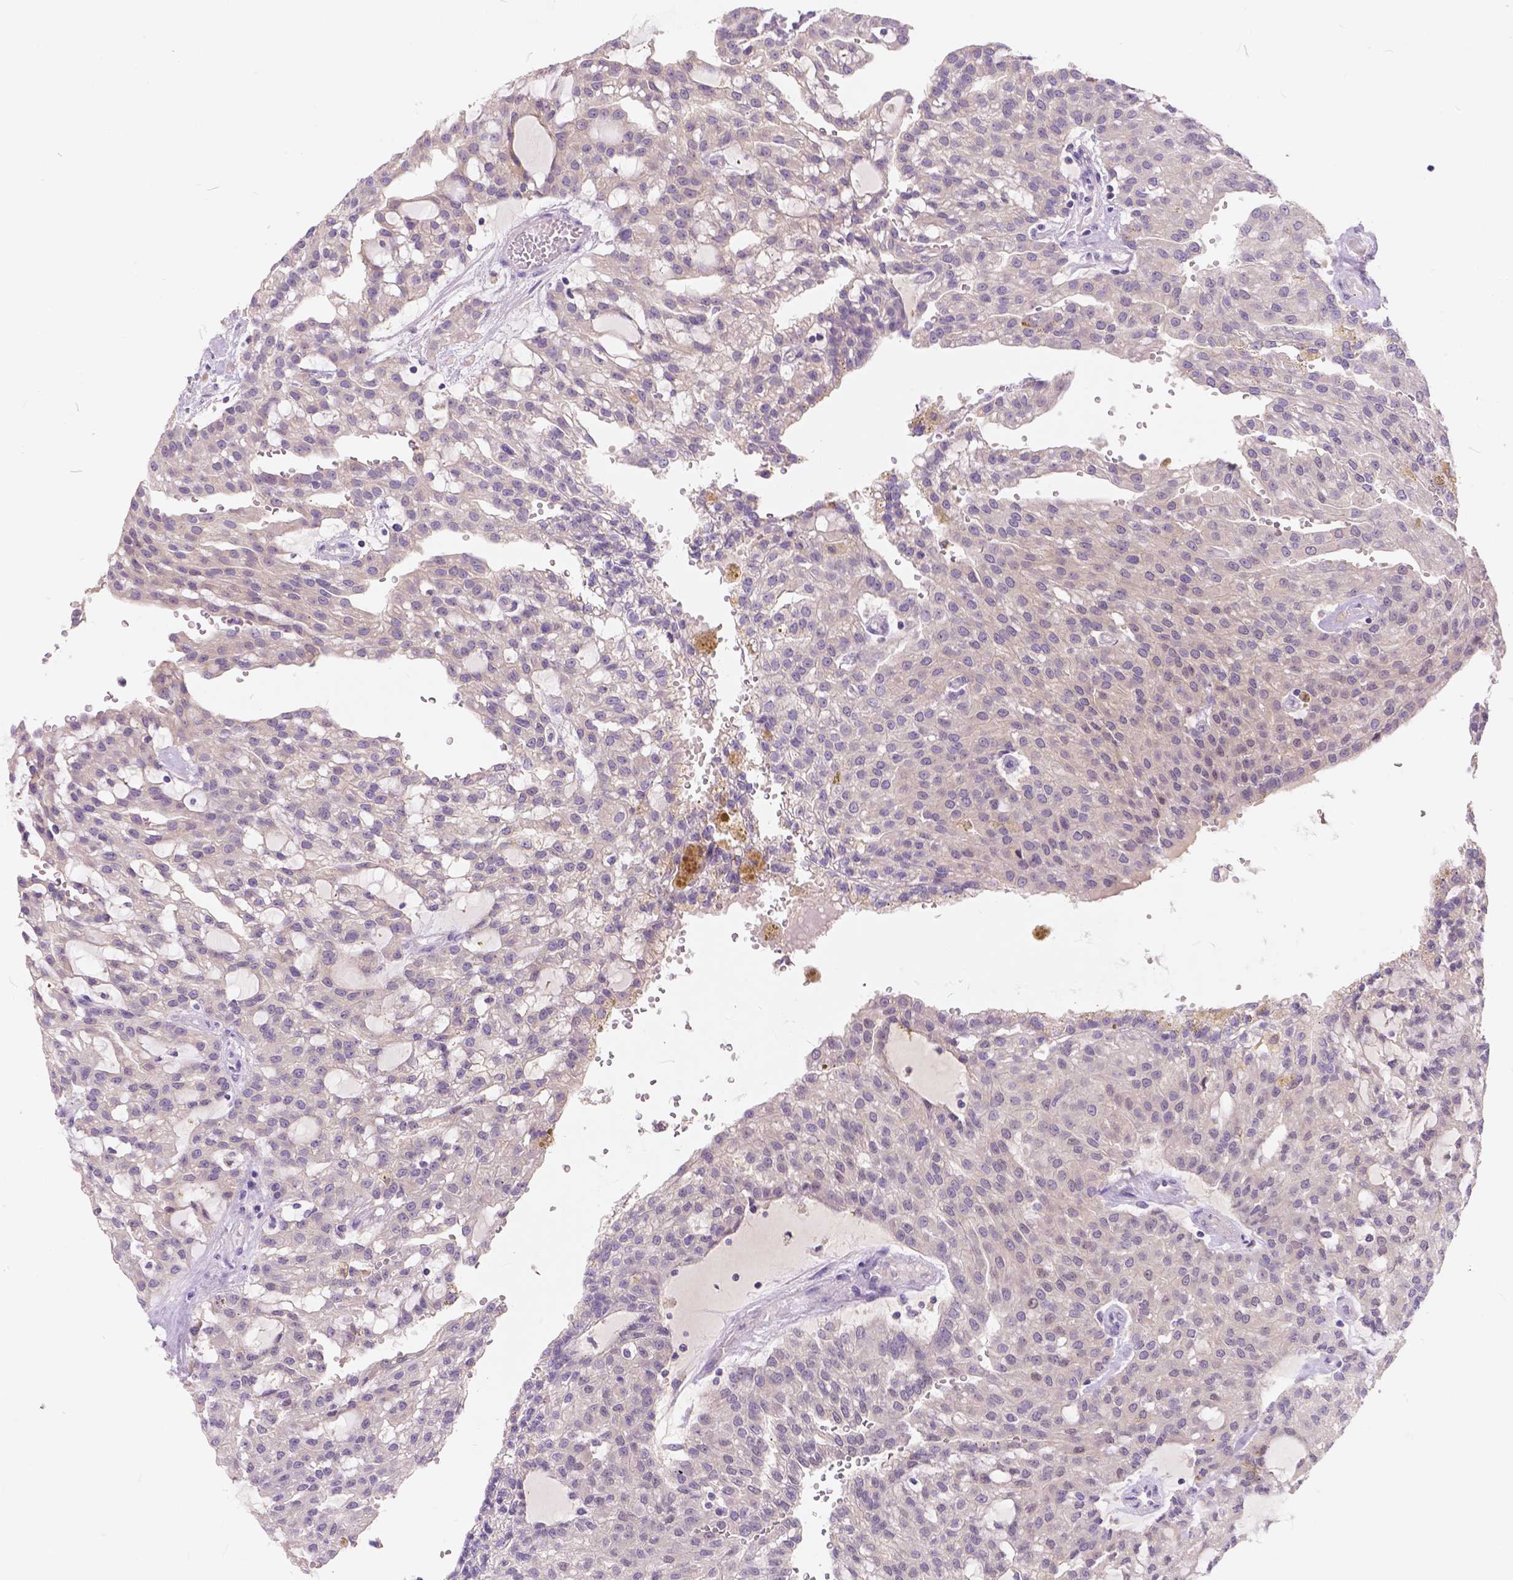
{"staining": {"intensity": "negative", "quantity": "none", "location": "none"}, "tissue": "renal cancer", "cell_type": "Tumor cells", "image_type": "cancer", "snomed": [{"axis": "morphology", "description": "Adenocarcinoma, NOS"}, {"axis": "topography", "description": "Kidney"}], "caption": "Renal cancer was stained to show a protein in brown. There is no significant positivity in tumor cells.", "gene": "PEX11G", "patient": {"sex": "male", "age": 63}}